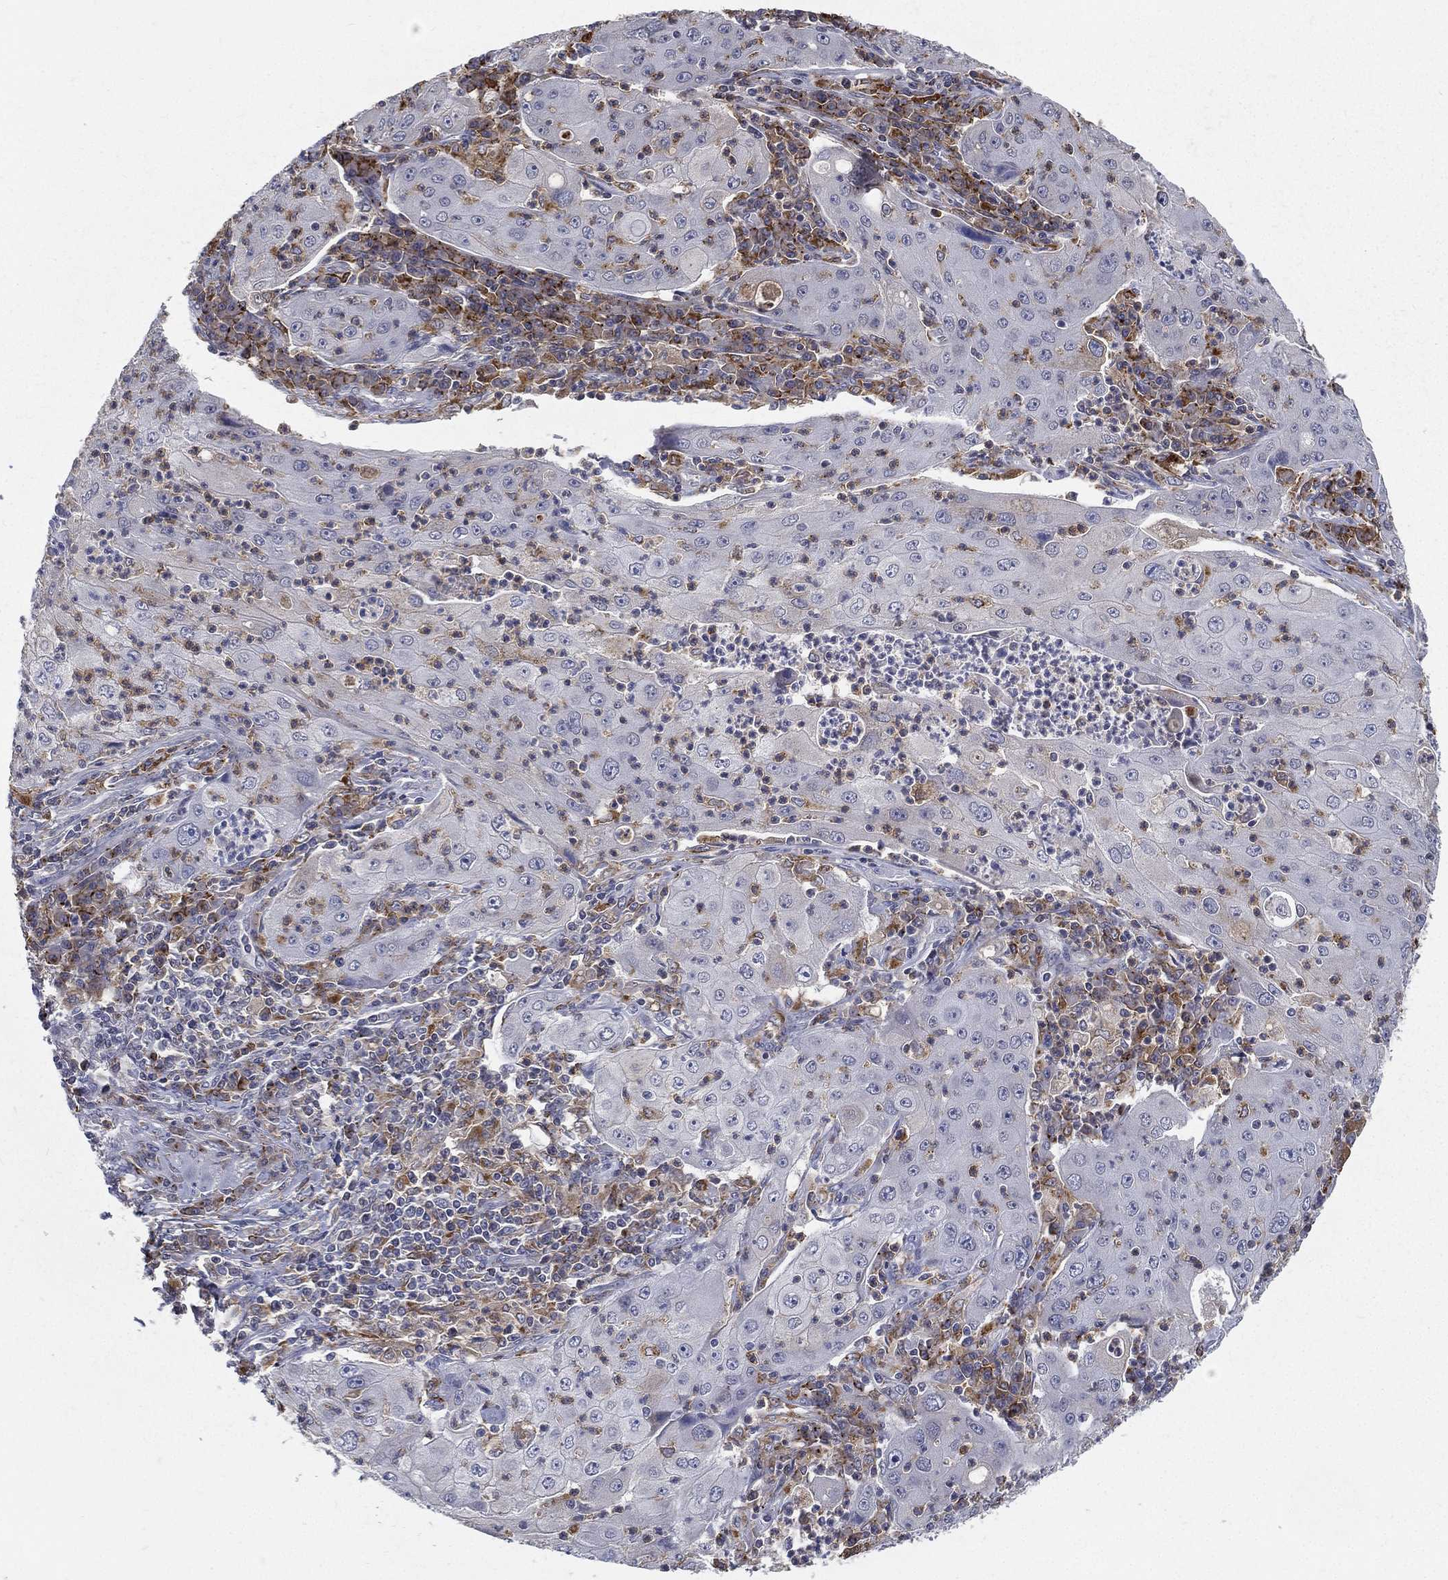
{"staining": {"intensity": "weak", "quantity": "<25%", "location": "cytoplasmic/membranous"}, "tissue": "lung cancer", "cell_type": "Tumor cells", "image_type": "cancer", "snomed": [{"axis": "morphology", "description": "Squamous cell carcinoma, NOS"}, {"axis": "topography", "description": "Lung"}], "caption": "The micrograph reveals no significant expression in tumor cells of lung squamous cell carcinoma.", "gene": "EVI2B", "patient": {"sex": "female", "age": 59}}